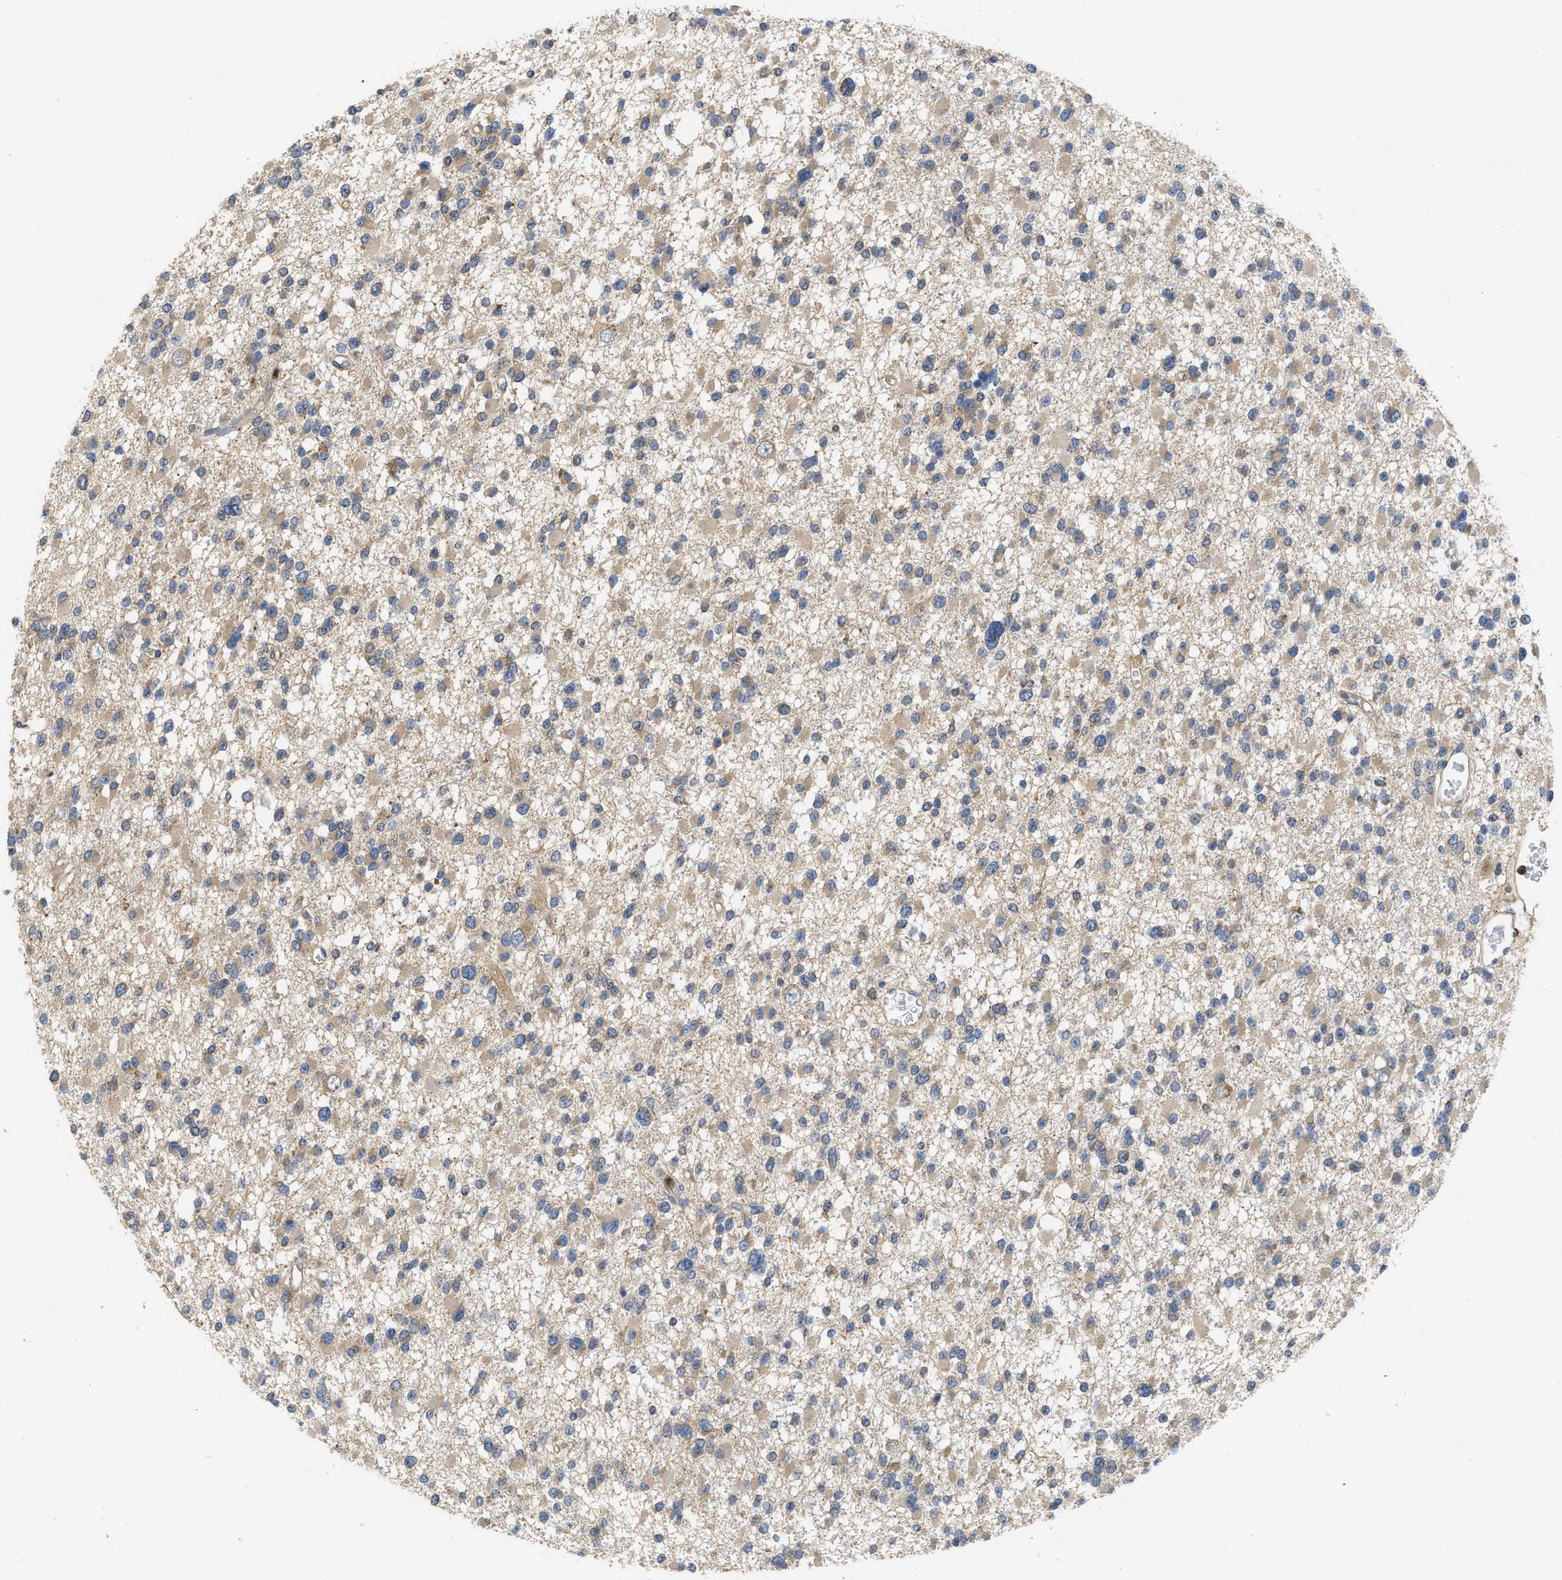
{"staining": {"intensity": "weak", "quantity": ">75%", "location": "cytoplasmic/membranous"}, "tissue": "glioma", "cell_type": "Tumor cells", "image_type": "cancer", "snomed": [{"axis": "morphology", "description": "Glioma, malignant, Low grade"}, {"axis": "topography", "description": "Brain"}], "caption": "Glioma was stained to show a protein in brown. There is low levels of weak cytoplasmic/membranous expression in approximately >75% of tumor cells.", "gene": "RNF216", "patient": {"sex": "female", "age": 22}}